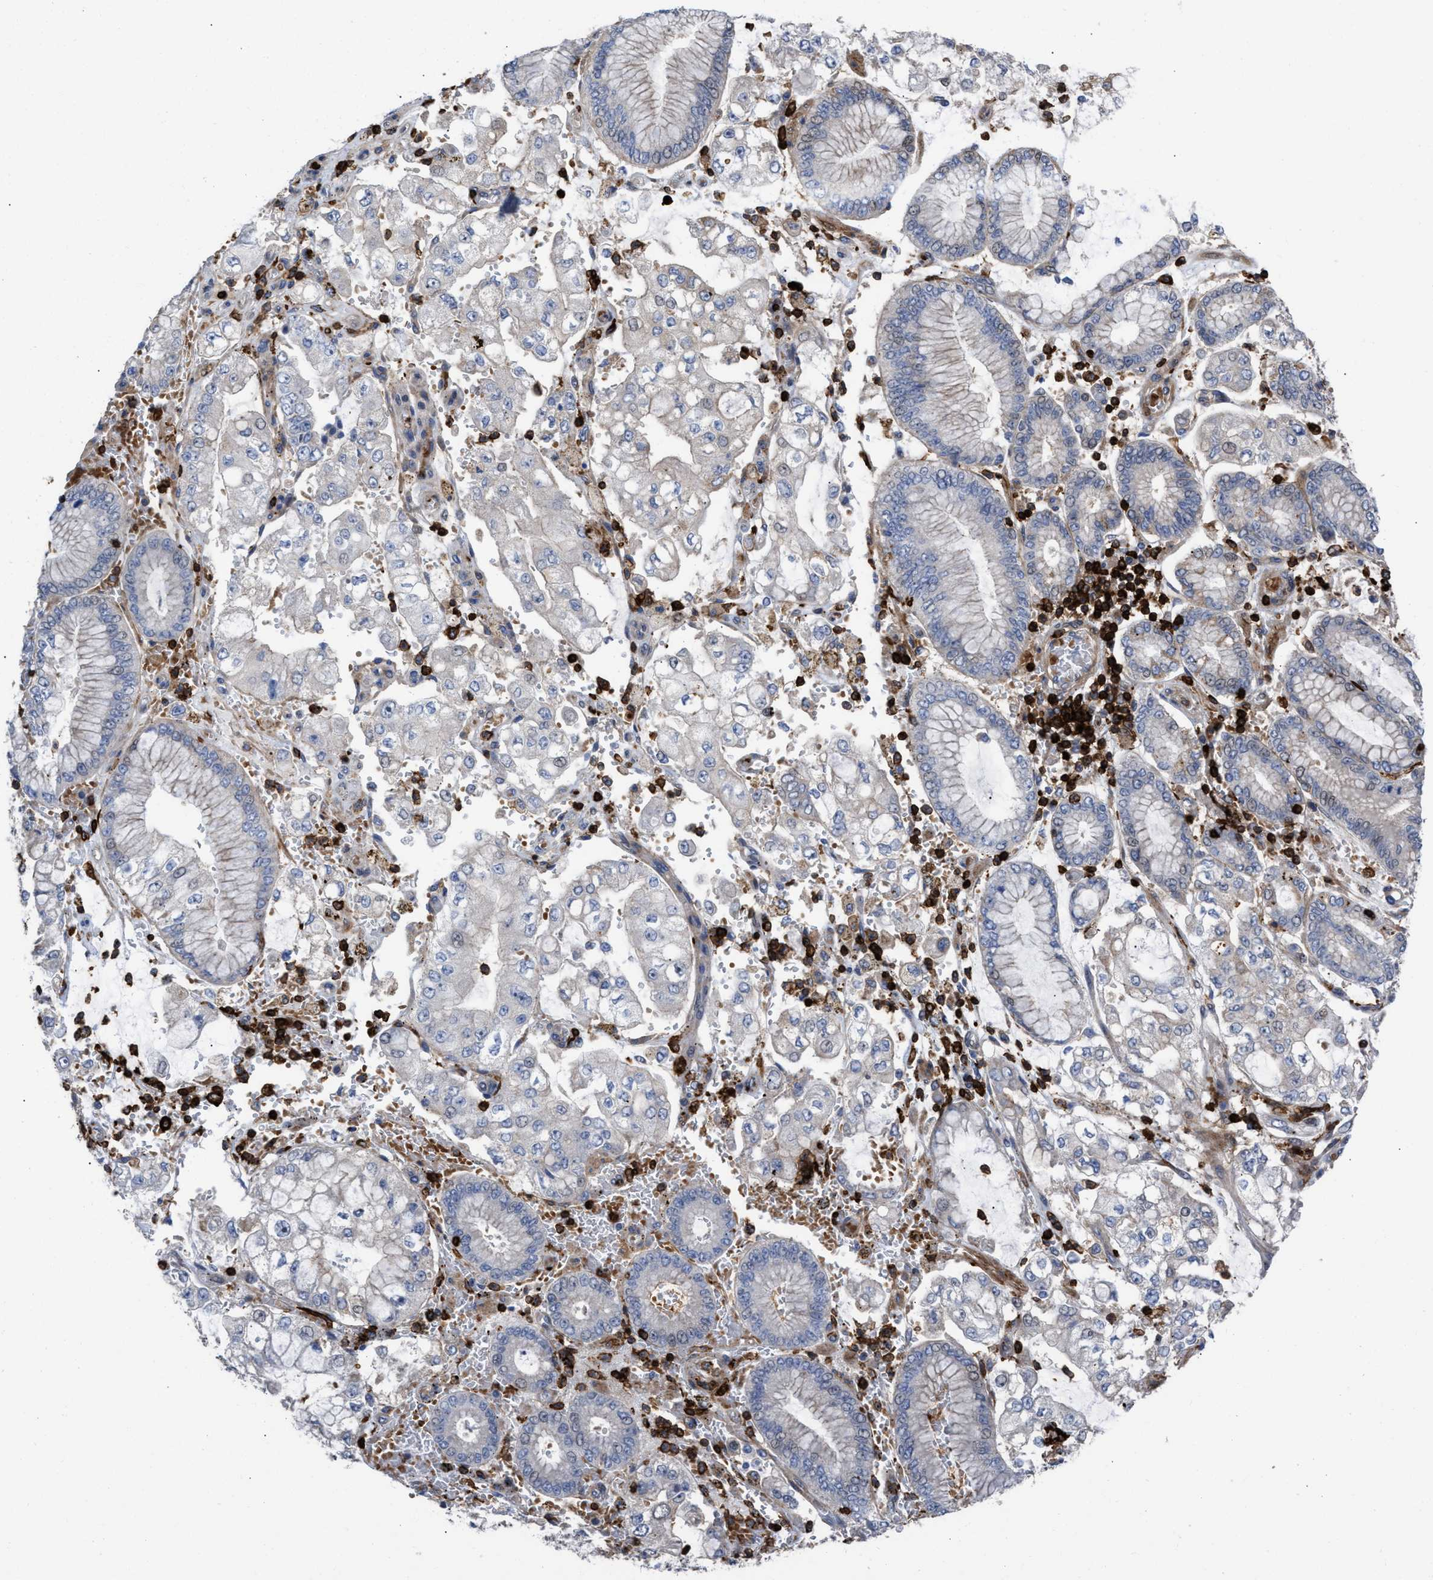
{"staining": {"intensity": "negative", "quantity": "none", "location": "none"}, "tissue": "stomach cancer", "cell_type": "Tumor cells", "image_type": "cancer", "snomed": [{"axis": "morphology", "description": "Adenocarcinoma, NOS"}, {"axis": "topography", "description": "Stomach"}], "caption": "An image of stomach adenocarcinoma stained for a protein displays no brown staining in tumor cells.", "gene": "PTPRE", "patient": {"sex": "male", "age": 76}}